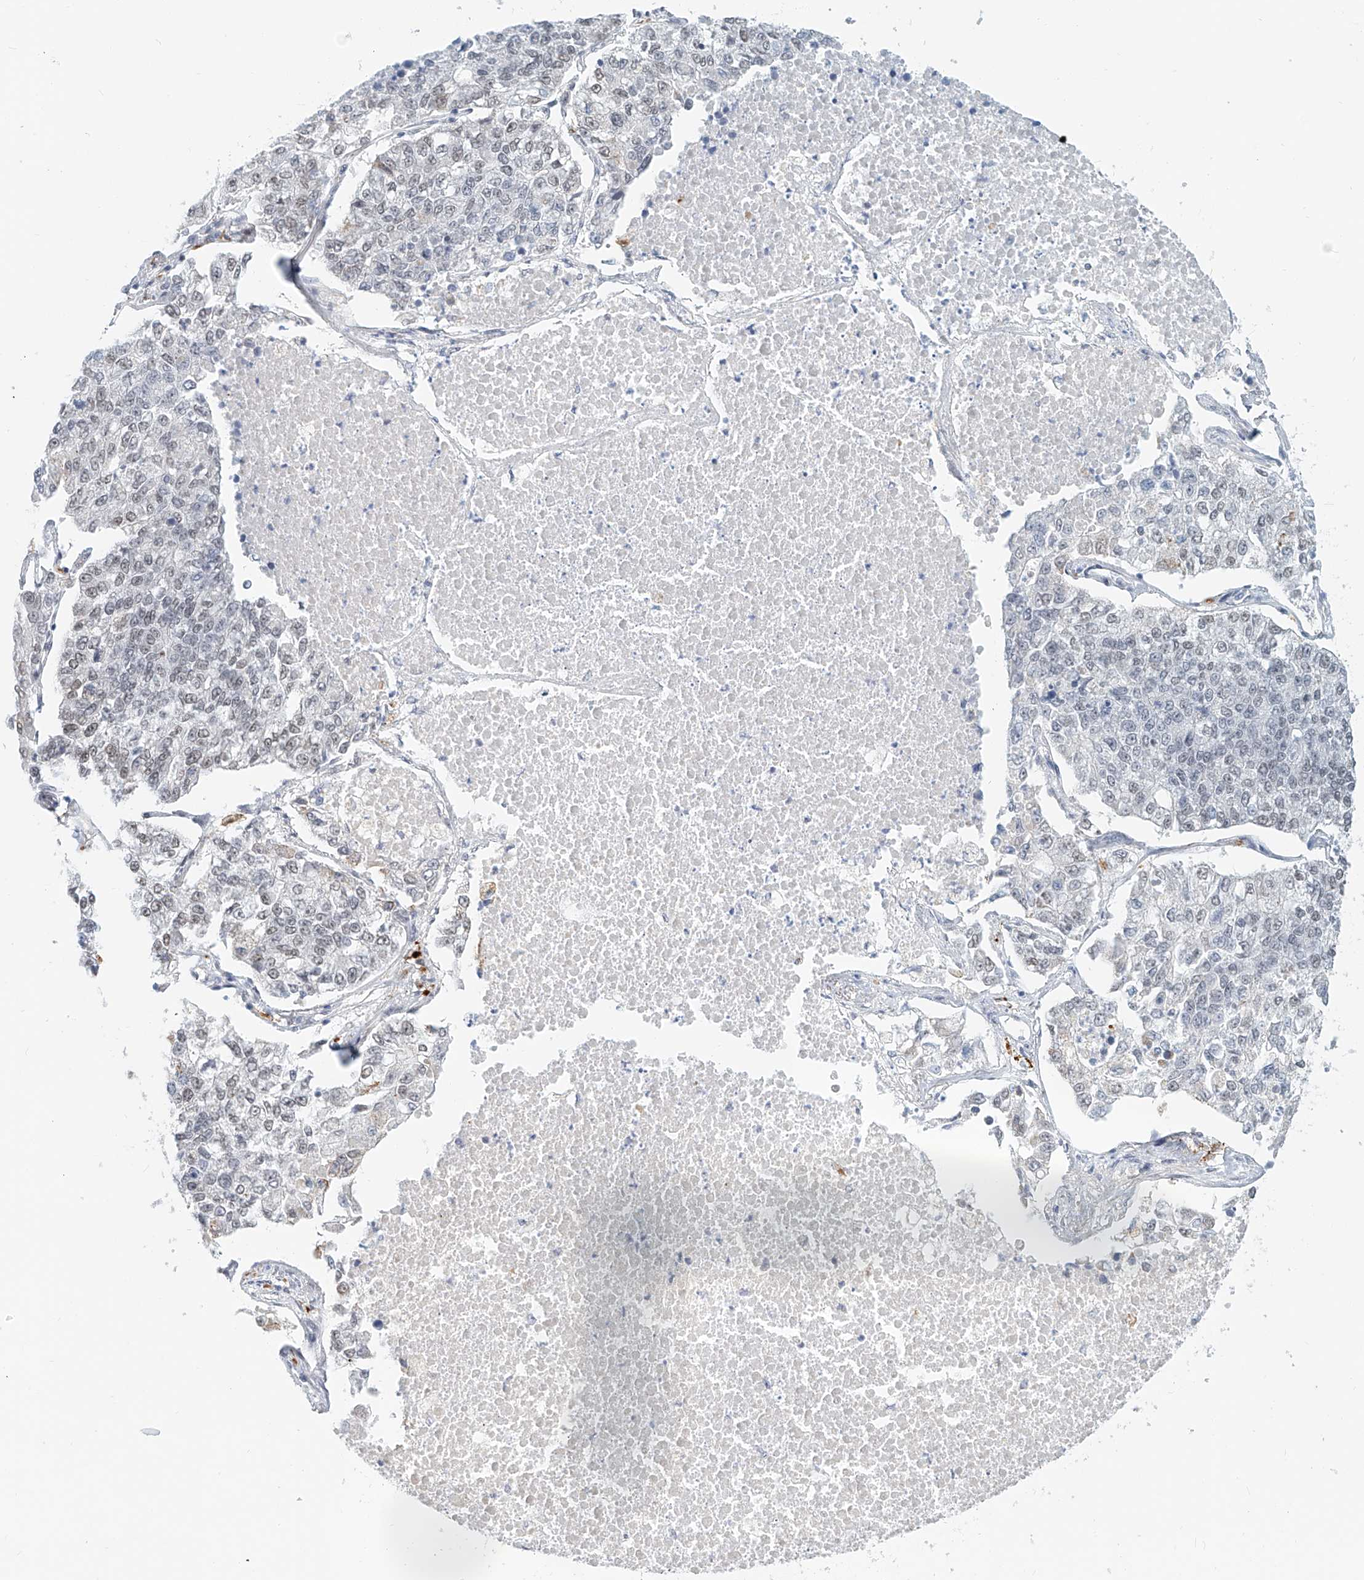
{"staining": {"intensity": "weak", "quantity": "<25%", "location": "nuclear"}, "tissue": "lung cancer", "cell_type": "Tumor cells", "image_type": "cancer", "snomed": [{"axis": "morphology", "description": "Adenocarcinoma, NOS"}, {"axis": "topography", "description": "Lung"}], "caption": "An immunohistochemistry photomicrograph of lung adenocarcinoma is shown. There is no staining in tumor cells of lung adenocarcinoma.", "gene": "SASH1", "patient": {"sex": "male", "age": 49}}